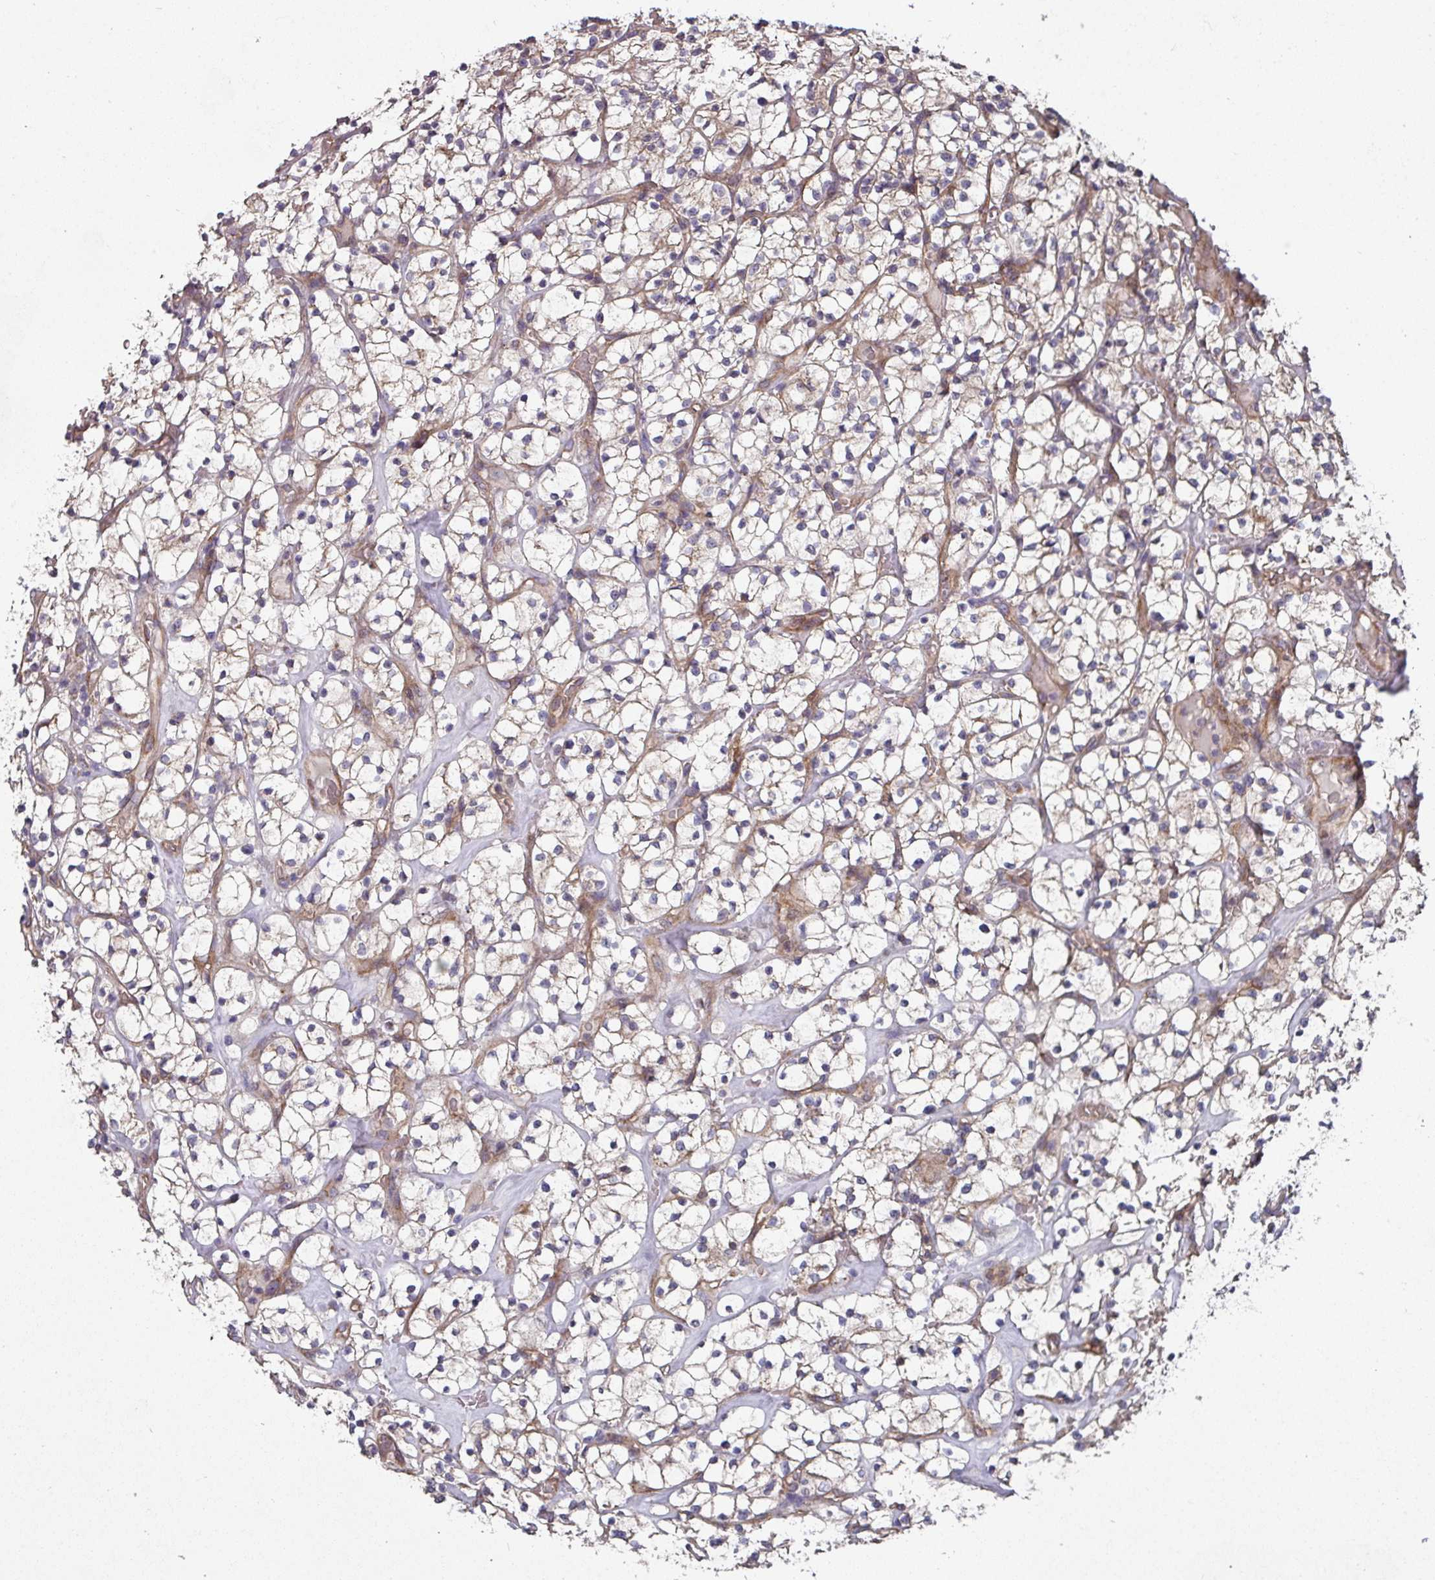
{"staining": {"intensity": "weak", "quantity": "25%-75%", "location": "cytoplasmic/membranous"}, "tissue": "renal cancer", "cell_type": "Tumor cells", "image_type": "cancer", "snomed": [{"axis": "morphology", "description": "Adenocarcinoma, NOS"}, {"axis": "topography", "description": "Kidney"}], "caption": "Protein staining of adenocarcinoma (renal) tissue shows weak cytoplasmic/membranous positivity in approximately 25%-75% of tumor cells. (DAB (3,3'-diaminobenzidine) IHC, brown staining for protein, blue staining for nuclei).", "gene": "DCAF12L2", "patient": {"sex": "female", "age": 64}}